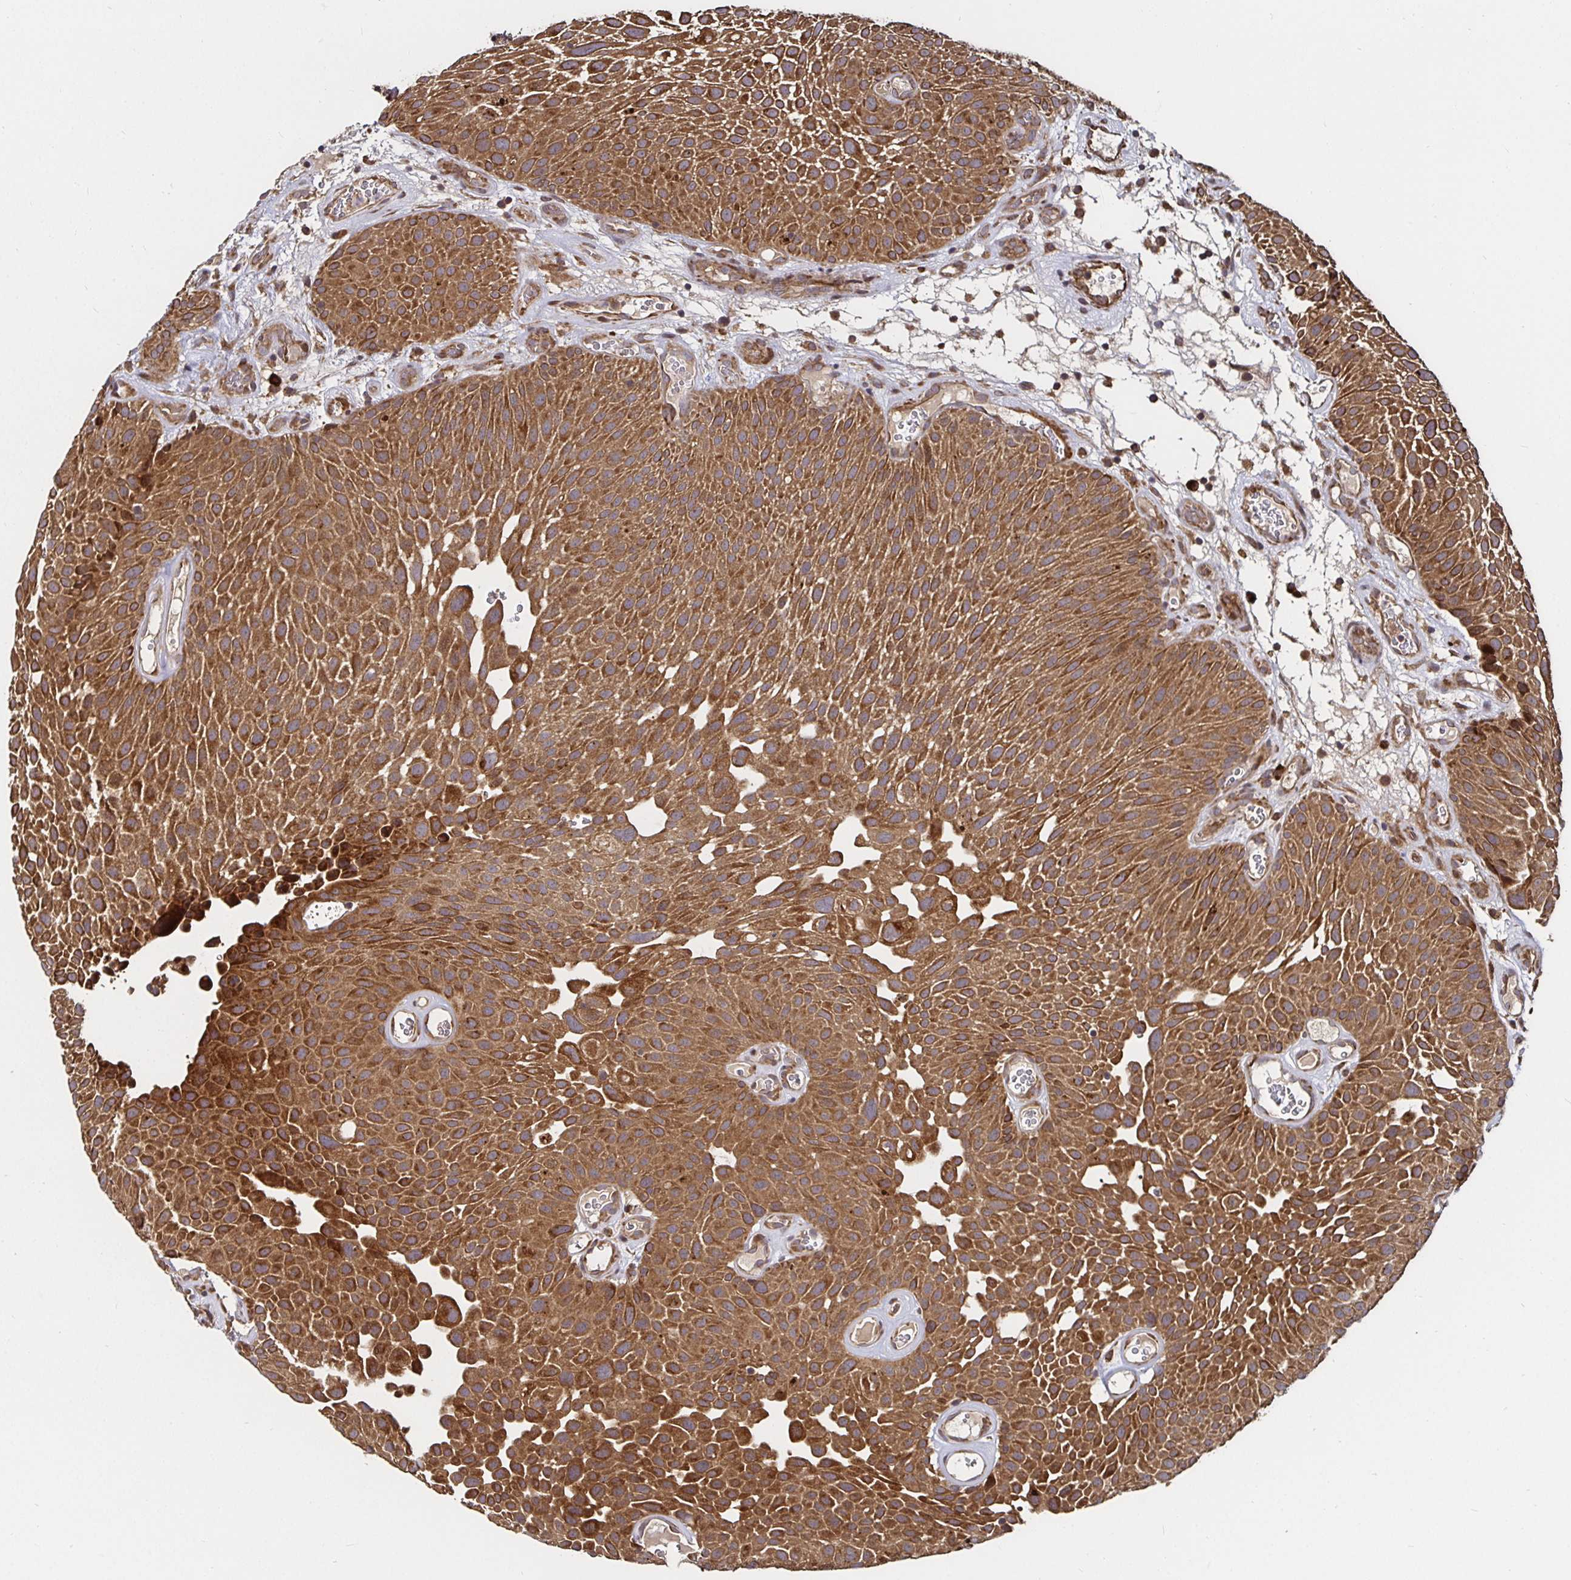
{"staining": {"intensity": "strong", "quantity": ">75%", "location": "cytoplasmic/membranous"}, "tissue": "urothelial cancer", "cell_type": "Tumor cells", "image_type": "cancer", "snomed": [{"axis": "morphology", "description": "Urothelial carcinoma, Low grade"}, {"axis": "topography", "description": "Urinary bladder"}], "caption": "A brown stain shows strong cytoplasmic/membranous staining of a protein in urothelial cancer tumor cells.", "gene": "MLST8", "patient": {"sex": "male", "age": 72}}